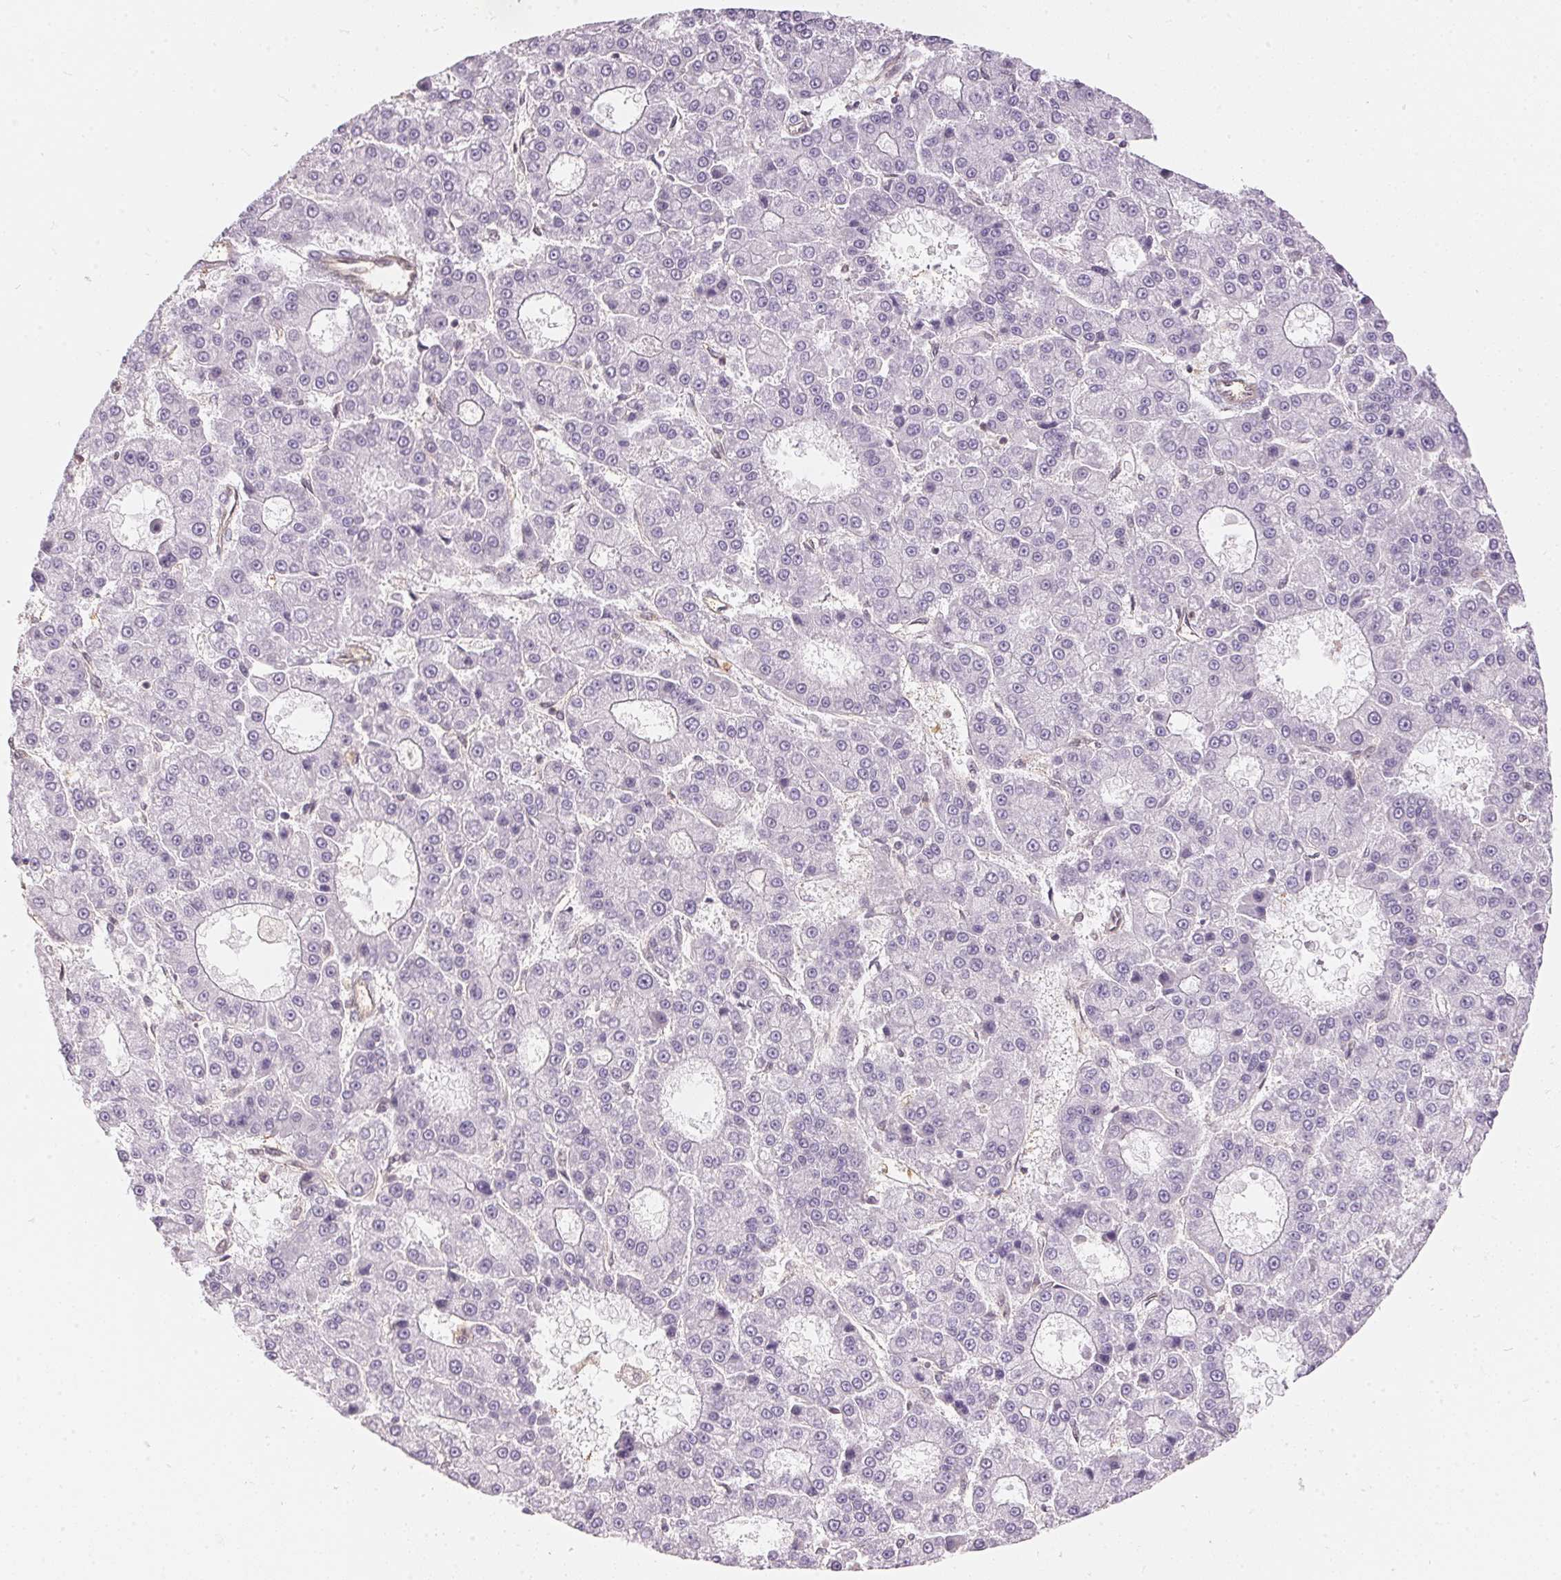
{"staining": {"intensity": "negative", "quantity": "none", "location": "none"}, "tissue": "liver cancer", "cell_type": "Tumor cells", "image_type": "cancer", "snomed": [{"axis": "morphology", "description": "Carcinoma, Hepatocellular, NOS"}, {"axis": "topography", "description": "Liver"}], "caption": "The photomicrograph exhibits no significant staining in tumor cells of hepatocellular carcinoma (liver).", "gene": "BLMH", "patient": {"sex": "male", "age": 70}}